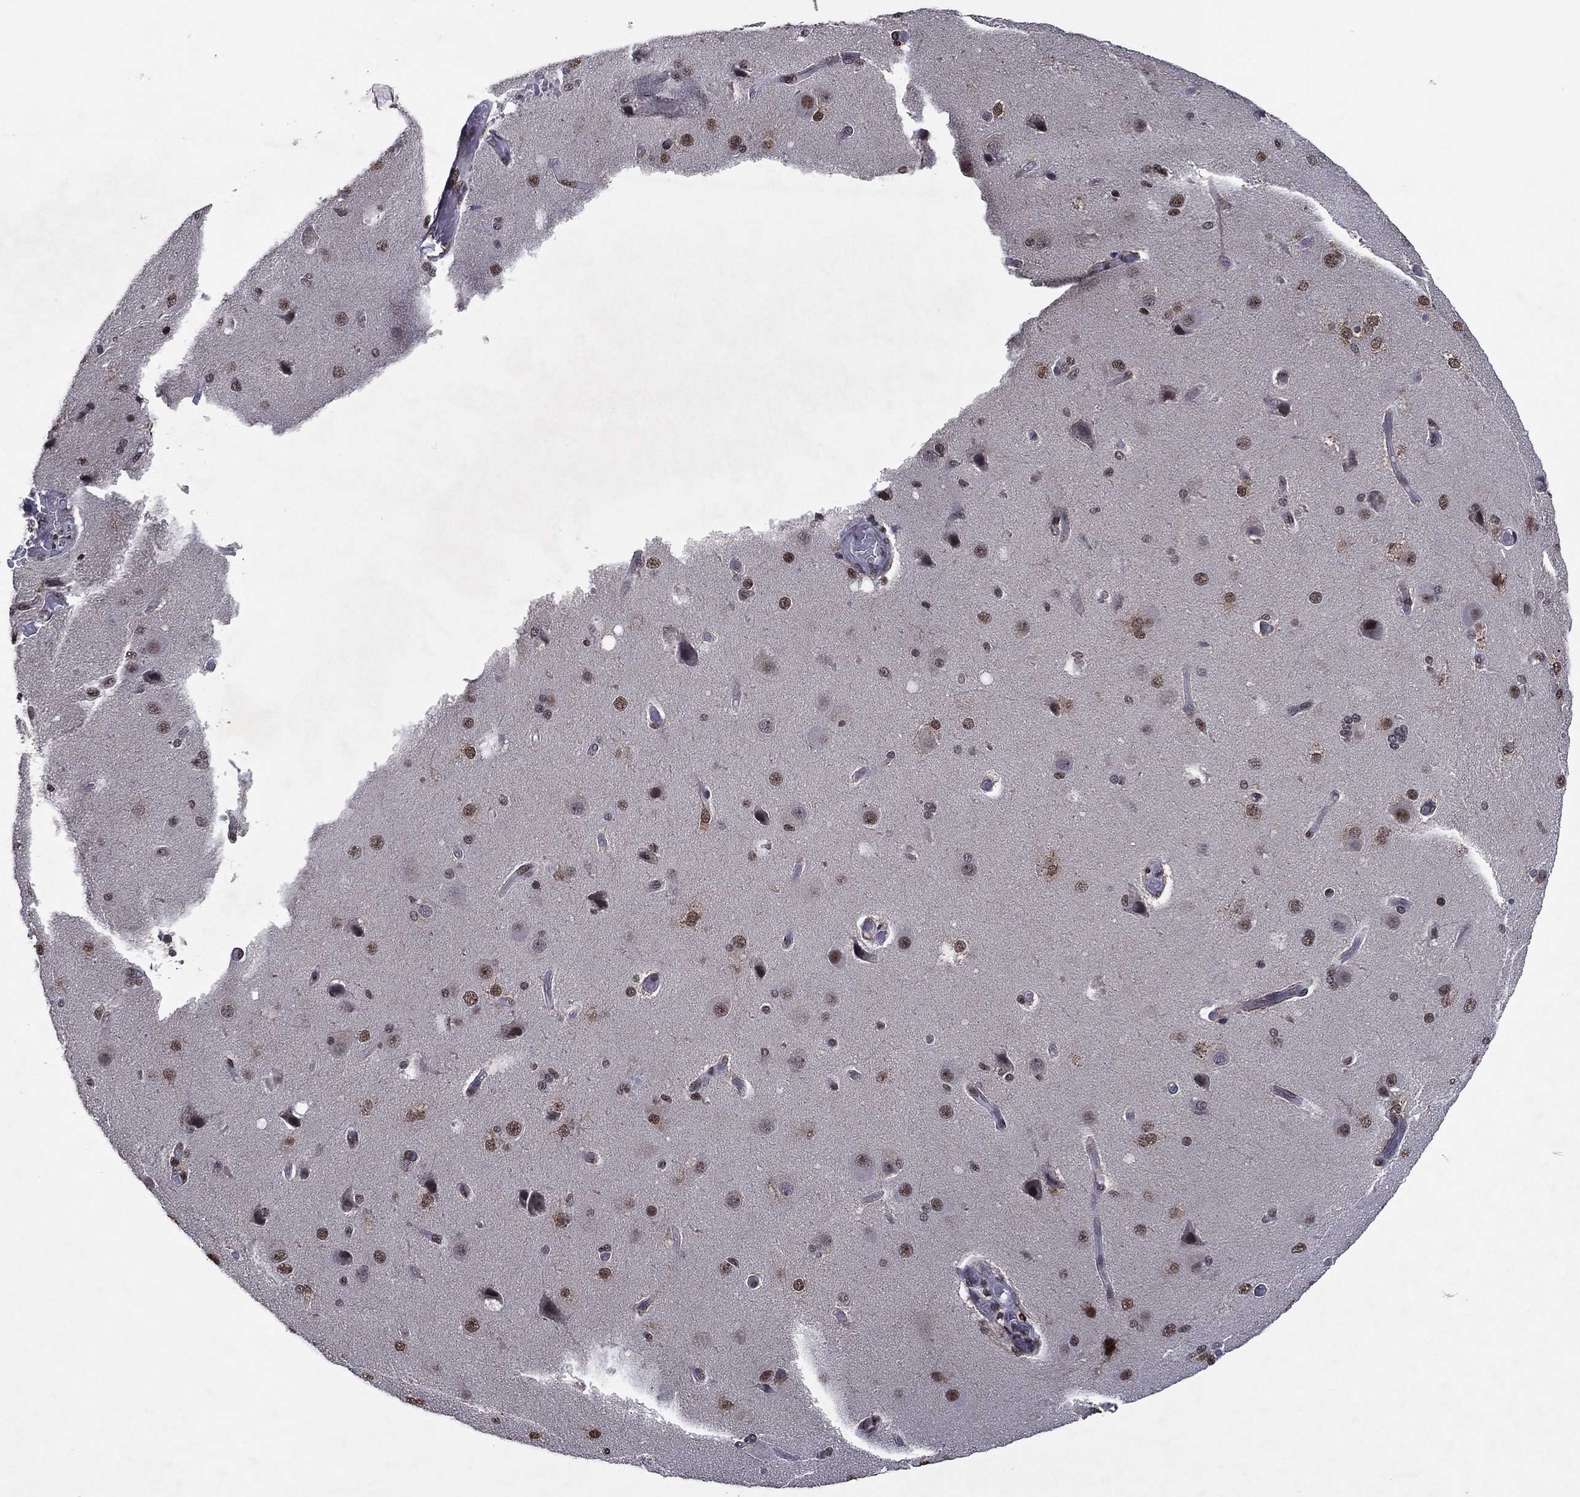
{"staining": {"intensity": "negative", "quantity": "none", "location": "none"}, "tissue": "cerebral cortex", "cell_type": "Endothelial cells", "image_type": "normal", "snomed": [{"axis": "morphology", "description": "Normal tissue, NOS"}, {"axis": "morphology", "description": "Glioma, malignant, High grade"}, {"axis": "topography", "description": "Cerebral cortex"}], "caption": "There is no significant staining in endothelial cells of cerebral cortex. (IHC, brightfield microscopy, high magnification).", "gene": "ZBTB42", "patient": {"sex": "male", "age": 77}}